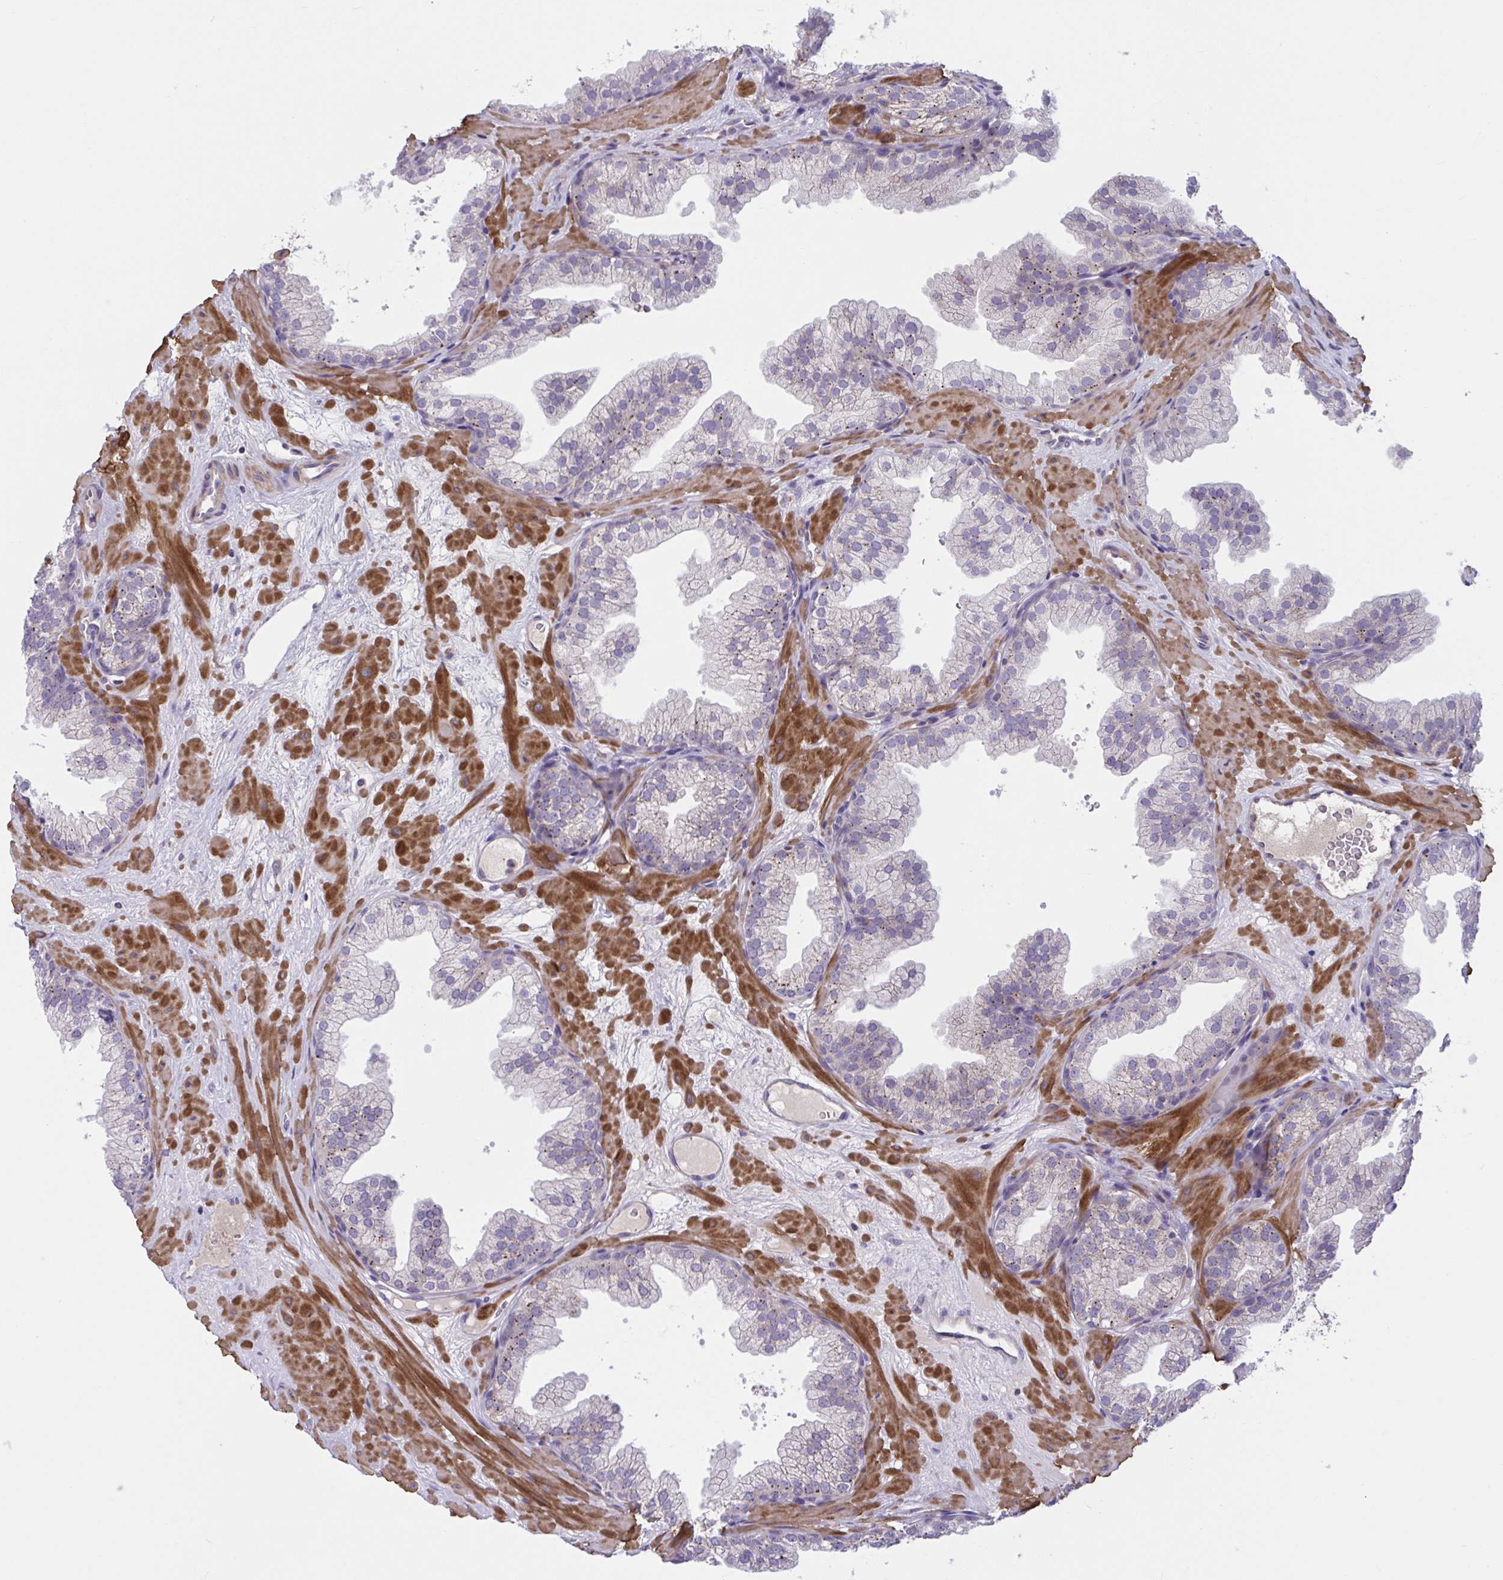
{"staining": {"intensity": "negative", "quantity": "none", "location": "none"}, "tissue": "prostate", "cell_type": "Glandular cells", "image_type": "normal", "snomed": [{"axis": "morphology", "description": "Normal tissue, NOS"}, {"axis": "topography", "description": "Prostate"}], "caption": "Glandular cells show no significant protein expression in normal prostate. The staining was performed using DAB to visualize the protein expression in brown, while the nuclei were stained in blue with hematoxylin (Magnification: 20x).", "gene": "WNT9B", "patient": {"sex": "male", "age": 37}}